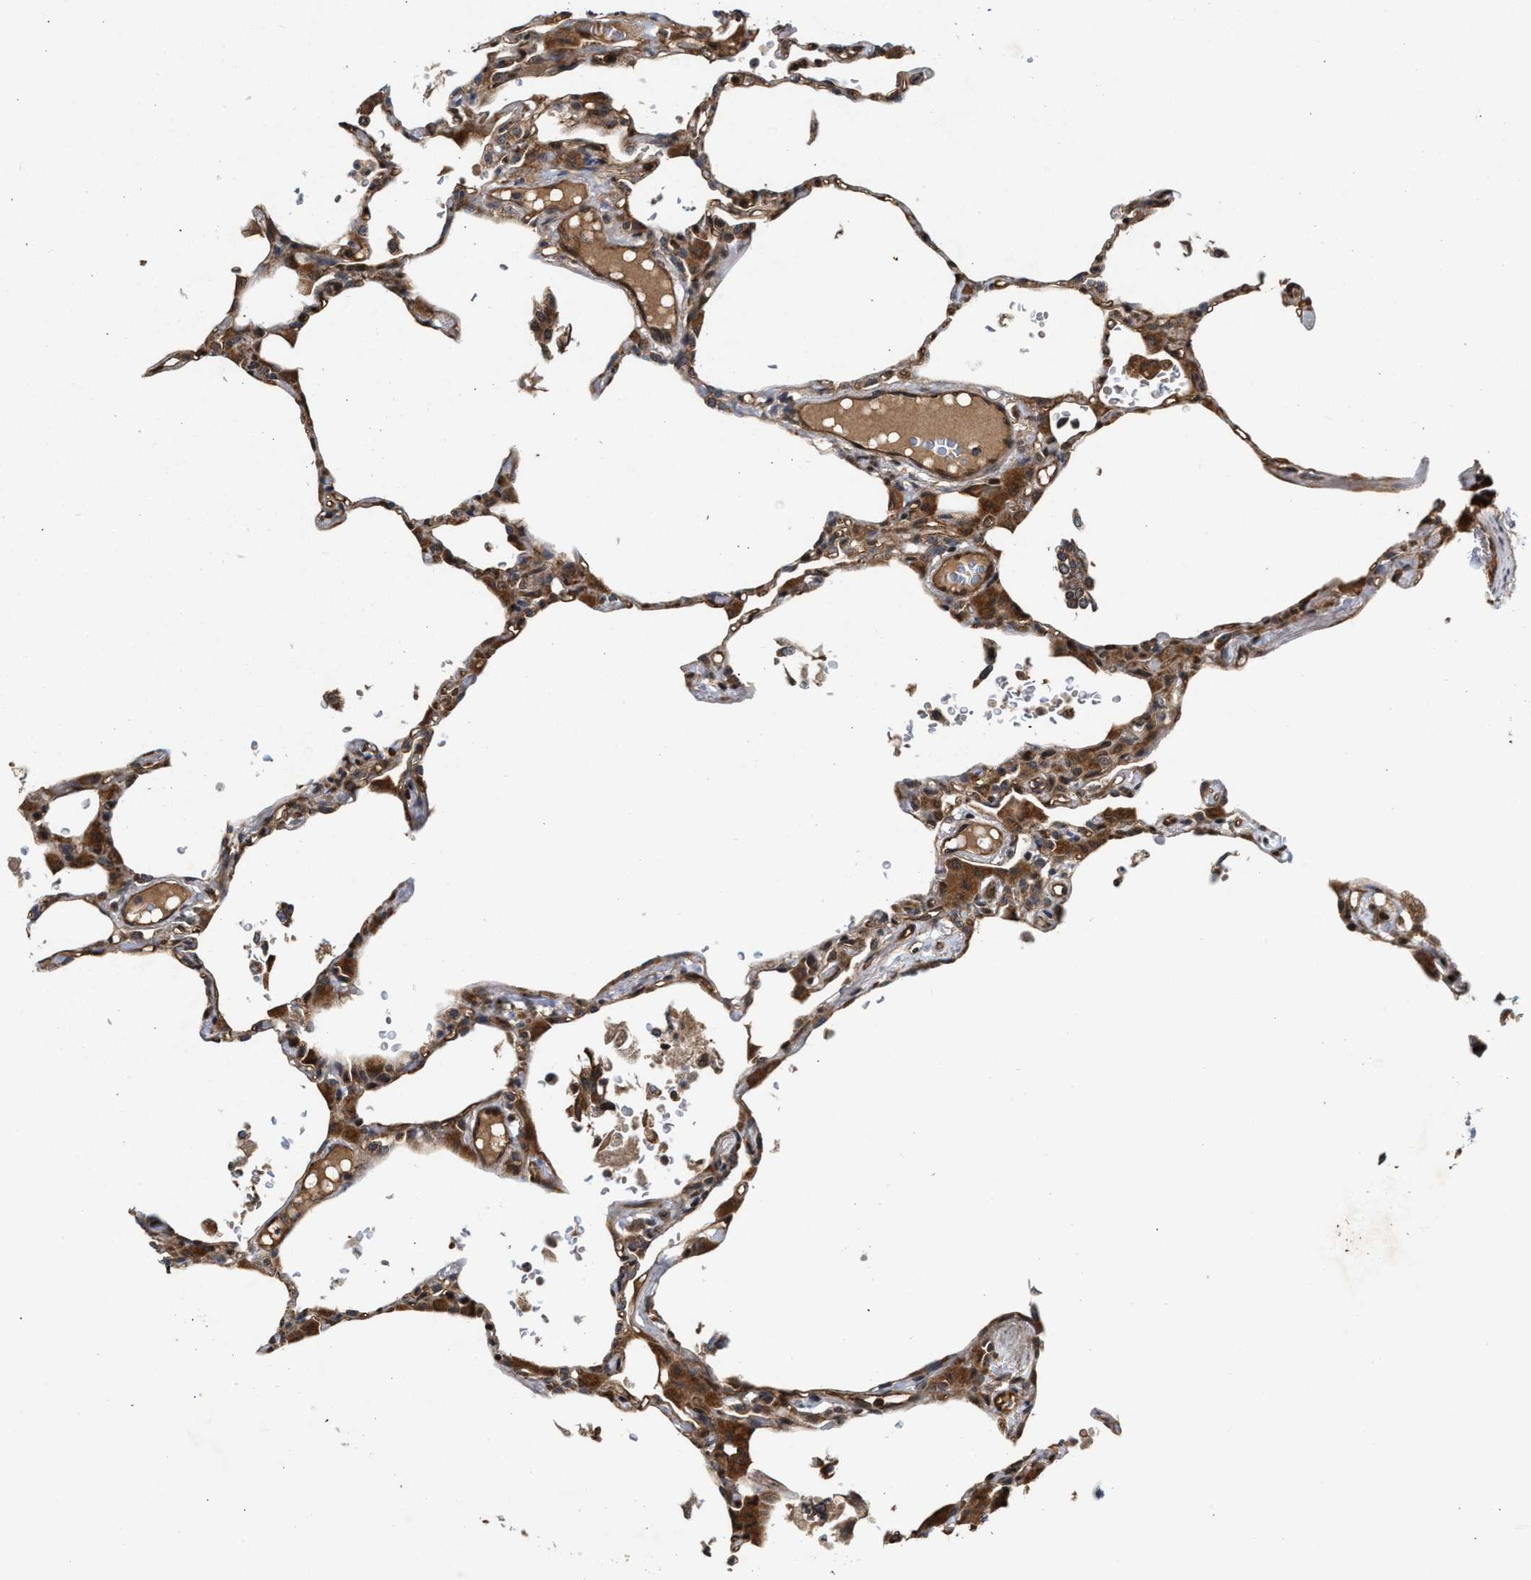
{"staining": {"intensity": "moderate", "quantity": ">75%", "location": "cytoplasmic/membranous"}, "tissue": "lung", "cell_type": "Alveolar cells", "image_type": "normal", "snomed": [{"axis": "morphology", "description": "Normal tissue, NOS"}, {"axis": "topography", "description": "Lung"}], "caption": "Protein expression by IHC exhibits moderate cytoplasmic/membranous positivity in about >75% of alveolar cells in unremarkable lung. Using DAB (brown) and hematoxylin (blue) stains, captured at high magnification using brightfield microscopy.", "gene": "CFLAR", "patient": {"sex": "female", "age": 49}}